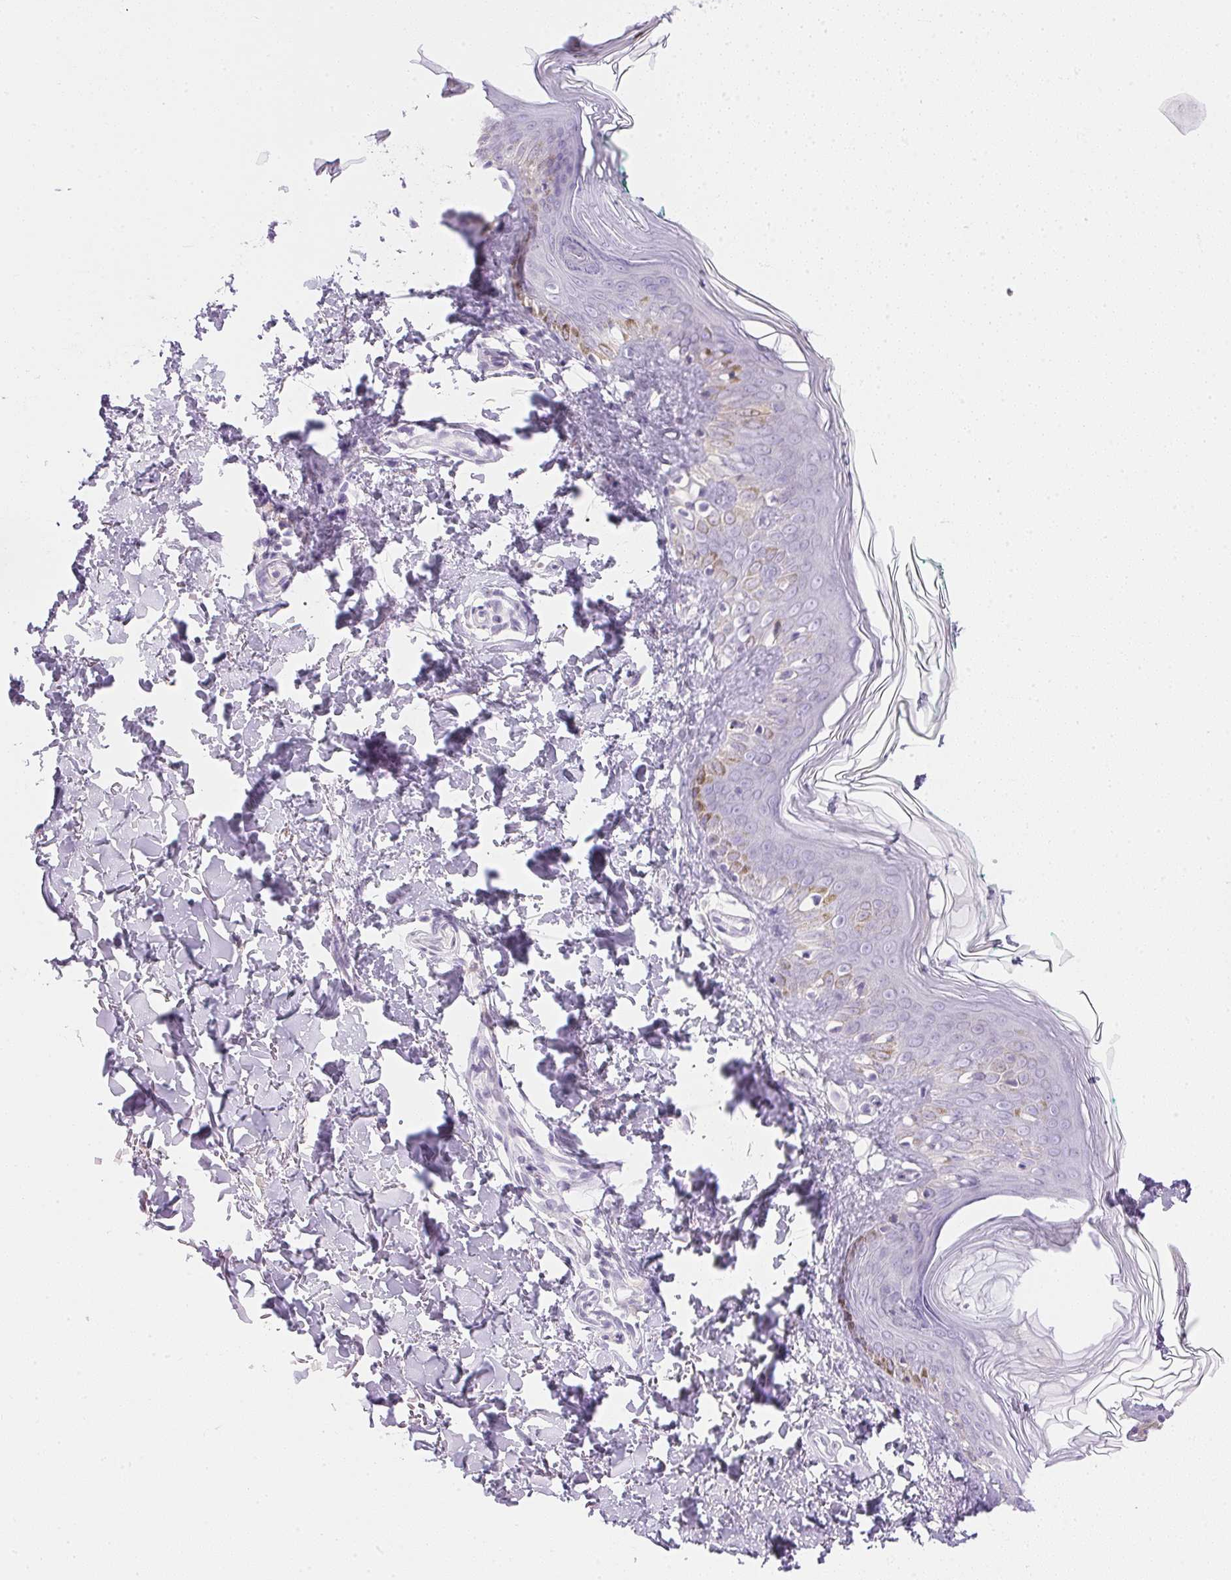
{"staining": {"intensity": "negative", "quantity": "none", "location": "none"}, "tissue": "skin", "cell_type": "Fibroblasts", "image_type": "normal", "snomed": [{"axis": "morphology", "description": "Normal tissue, NOS"}, {"axis": "topography", "description": "Skin"}, {"axis": "topography", "description": "Peripheral nerve tissue"}], "caption": "Immunohistochemical staining of benign human skin exhibits no significant positivity in fibroblasts.", "gene": "ATP6V1G3", "patient": {"sex": "female", "age": 45}}